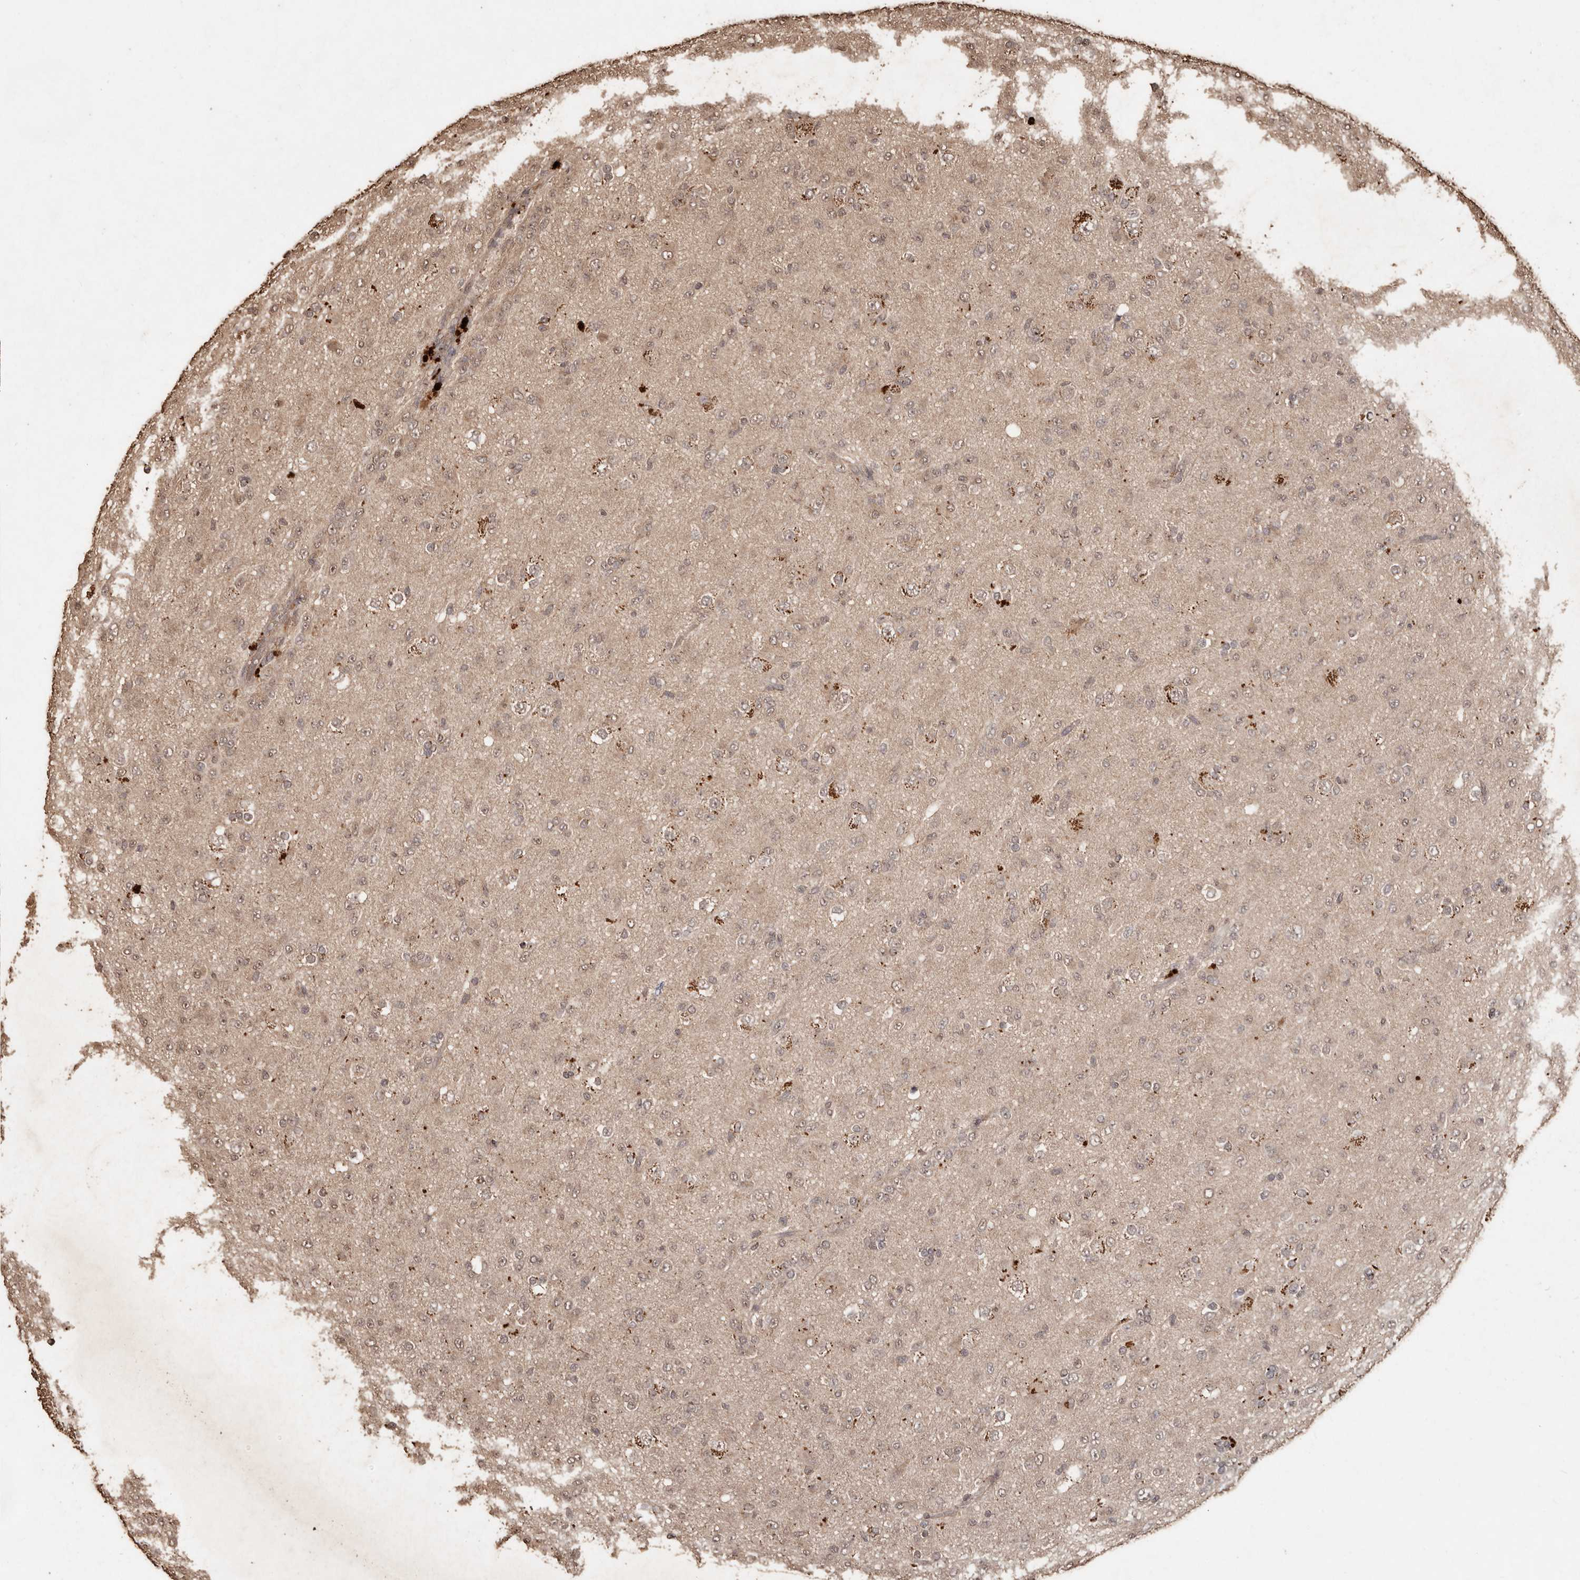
{"staining": {"intensity": "weak", "quantity": ">75%", "location": "cytoplasmic/membranous,nuclear"}, "tissue": "glioma", "cell_type": "Tumor cells", "image_type": "cancer", "snomed": [{"axis": "morphology", "description": "Glioma, malignant, Low grade"}, {"axis": "topography", "description": "Brain"}], "caption": "Immunohistochemistry (IHC) (DAB (3,3'-diaminobenzidine)) staining of malignant glioma (low-grade) reveals weak cytoplasmic/membranous and nuclear protein staining in about >75% of tumor cells.", "gene": "PKDCC", "patient": {"sex": "male", "age": 65}}